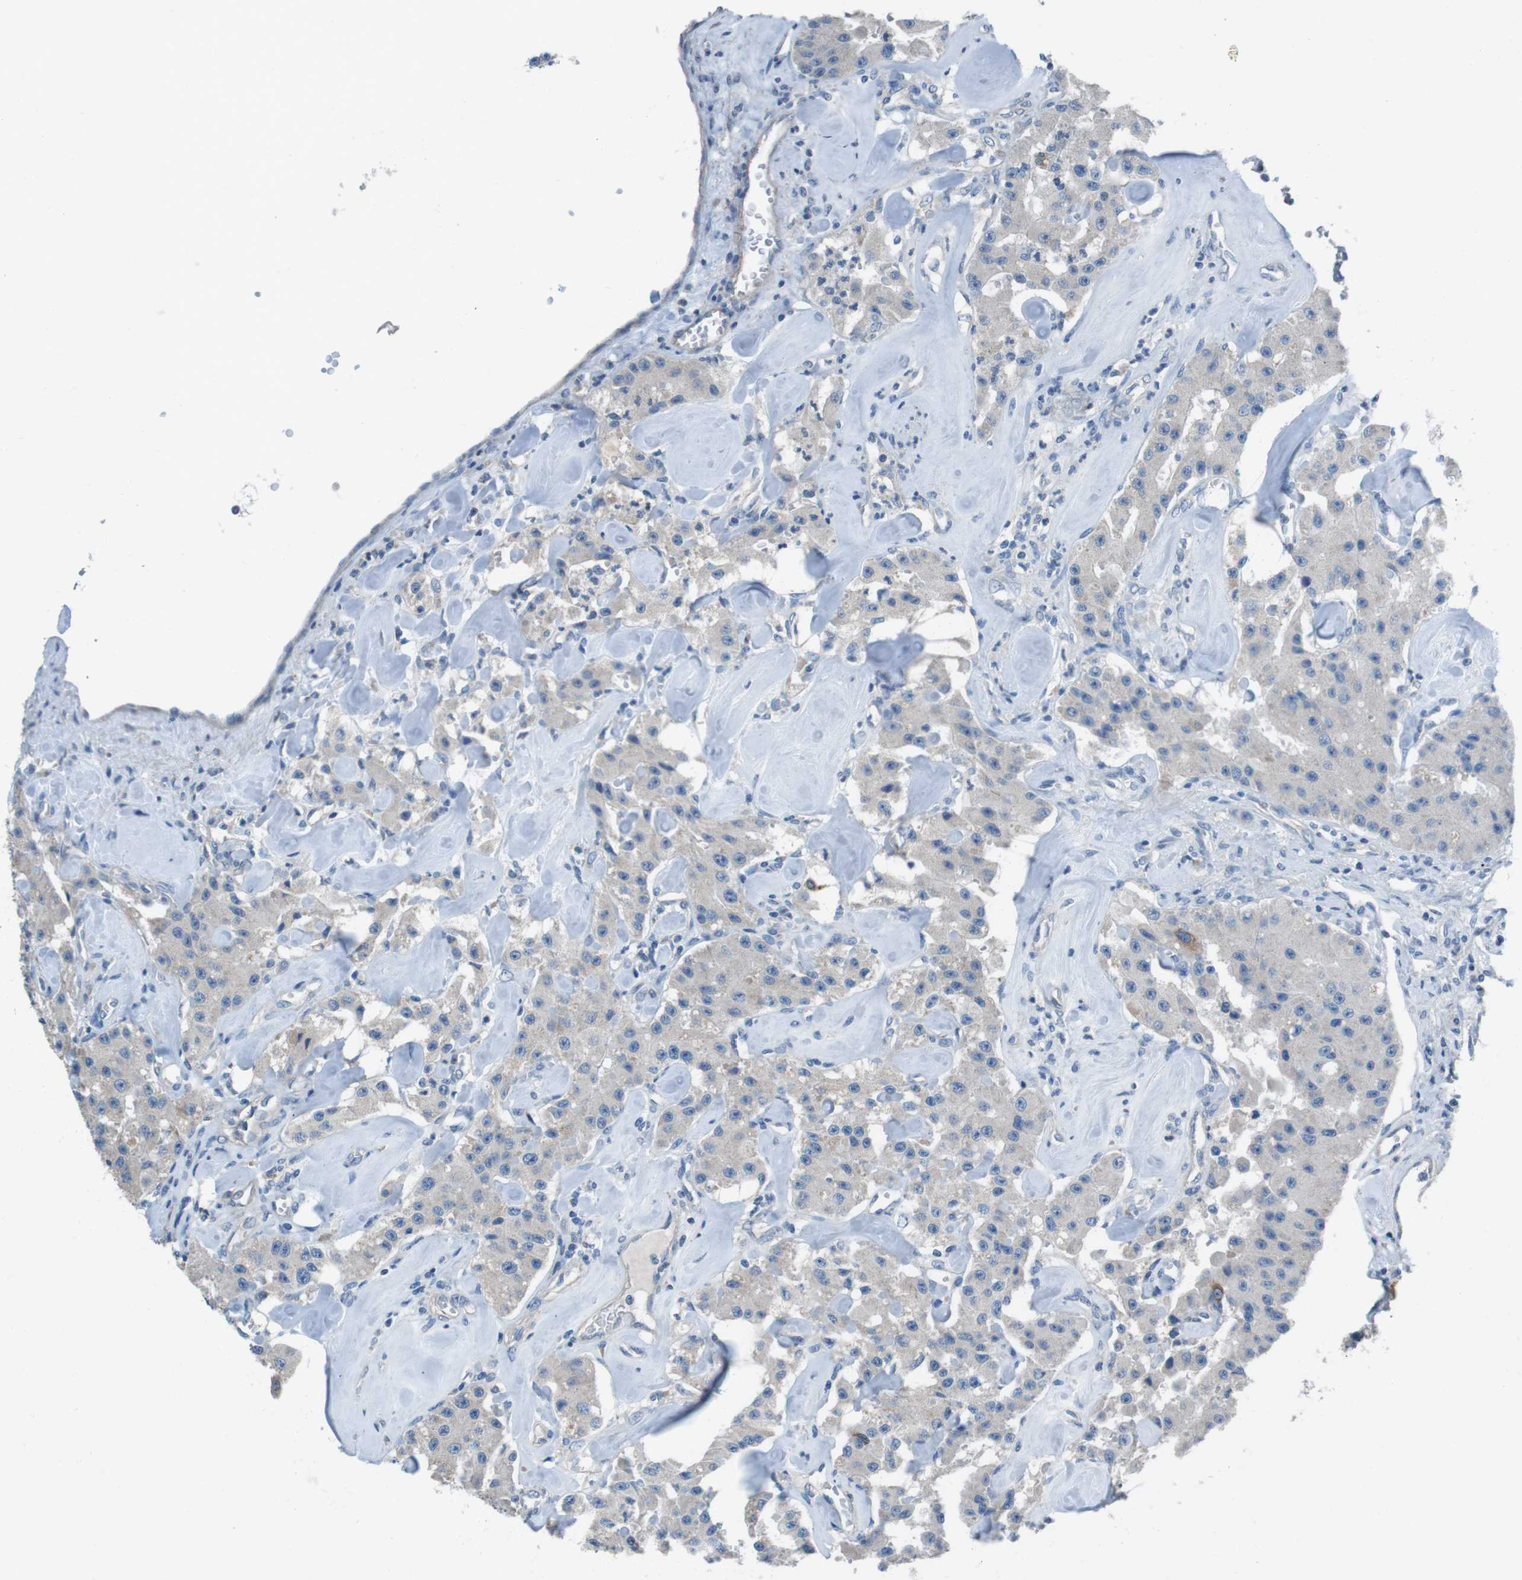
{"staining": {"intensity": "negative", "quantity": "none", "location": "none"}, "tissue": "carcinoid", "cell_type": "Tumor cells", "image_type": "cancer", "snomed": [{"axis": "morphology", "description": "Carcinoid, malignant, NOS"}, {"axis": "topography", "description": "Pancreas"}], "caption": "High magnification brightfield microscopy of carcinoid (malignant) stained with DAB (3,3'-diaminobenzidine) (brown) and counterstained with hematoxylin (blue): tumor cells show no significant expression.", "gene": "CYP2C8", "patient": {"sex": "male", "age": 41}}